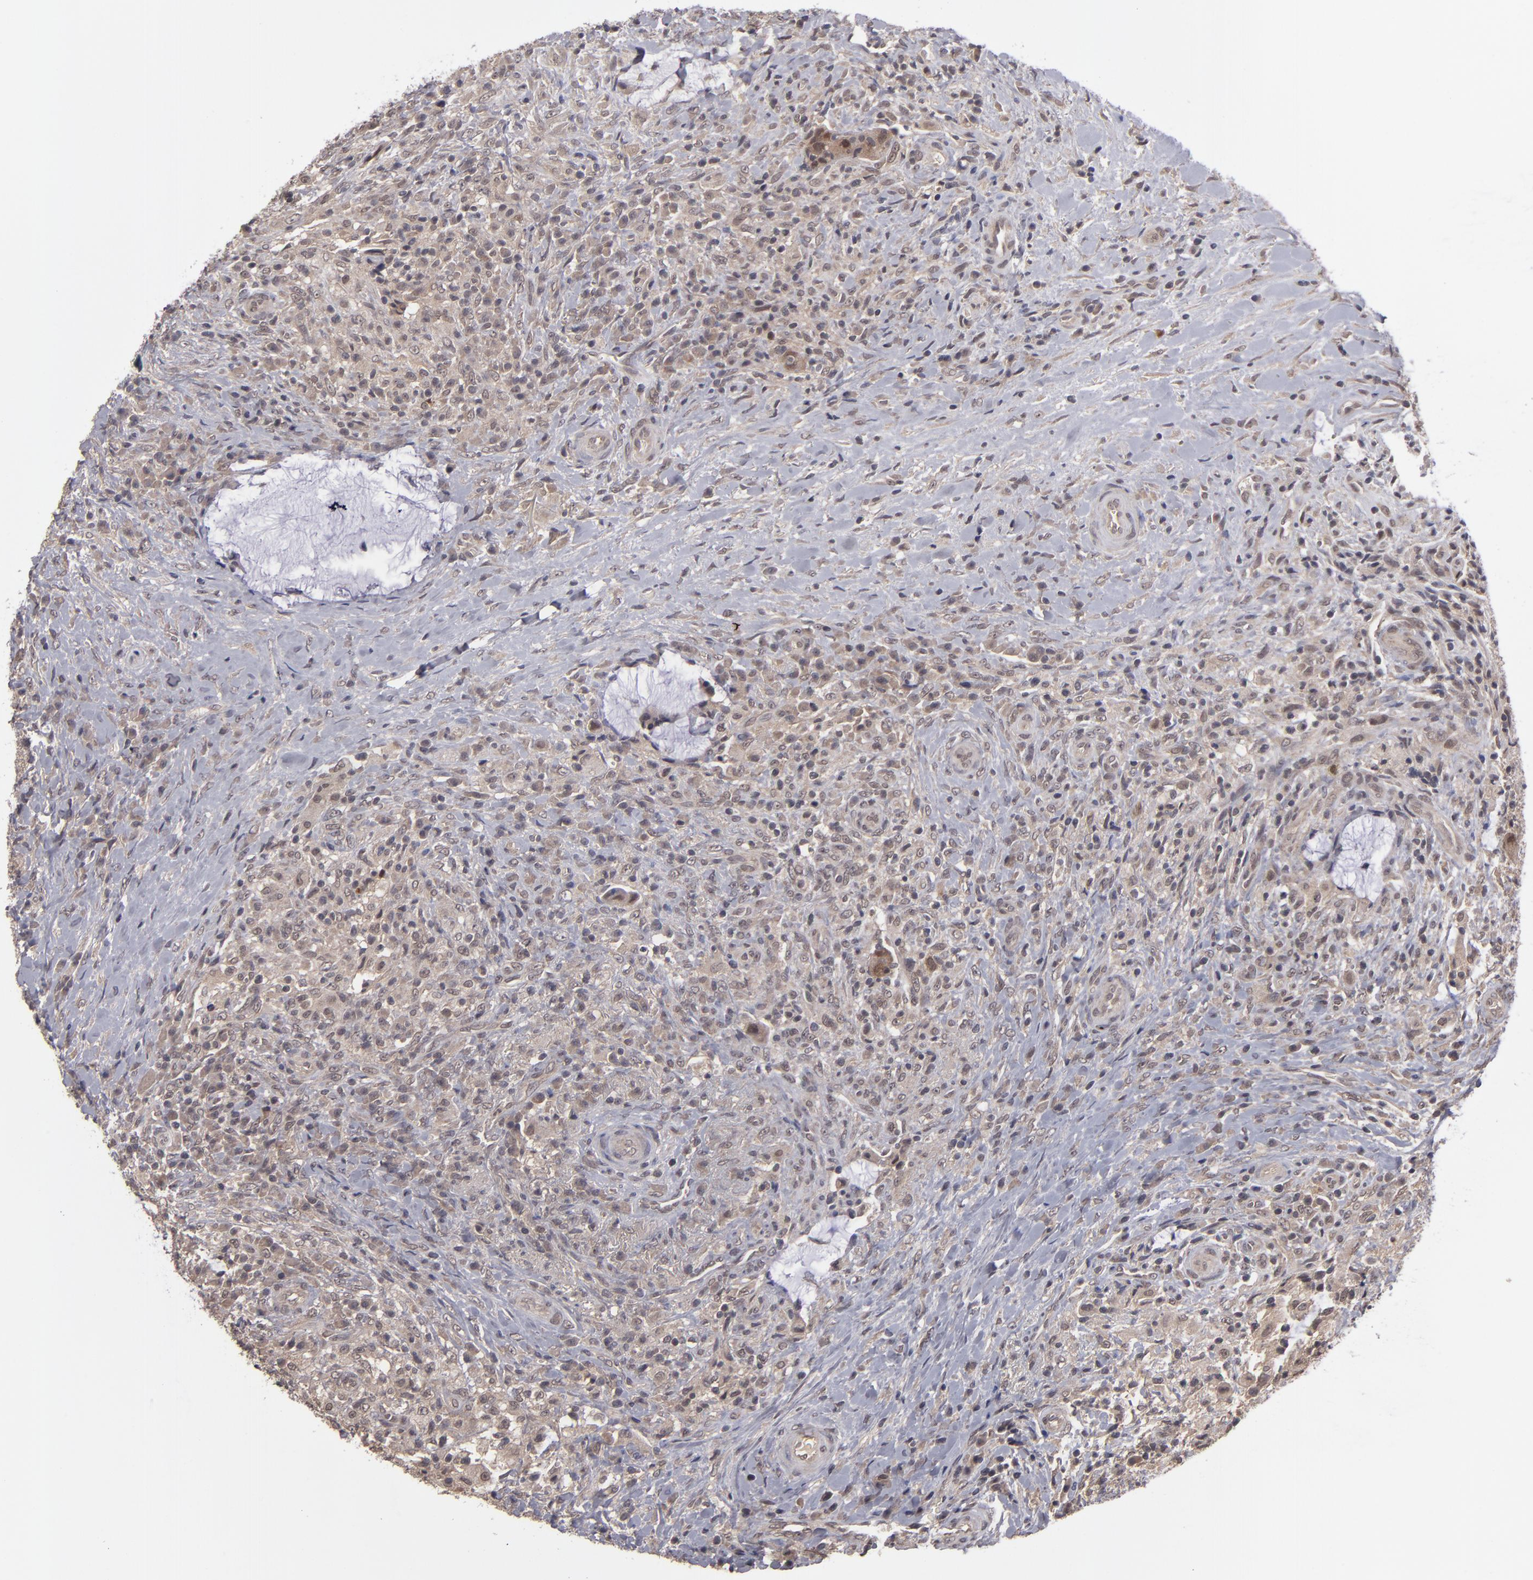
{"staining": {"intensity": "moderate", "quantity": ">75%", "location": "cytoplasmic/membranous"}, "tissue": "colorectal cancer", "cell_type": "Tumor cells", "image_type": "cancer", "snomed": [{"axis": "morphology", "description": "Adenocarcinoma, NOS"}, {"axis": "topography", "description": "Rectum"}], "caption": "Moderate cytoplasmic/membranous positivity is identified in approximately >75% of tumor cells in colorectal adenocarcinoma.", "gene": "TYMS", "patient": {"sex": "female", "age": 71}}